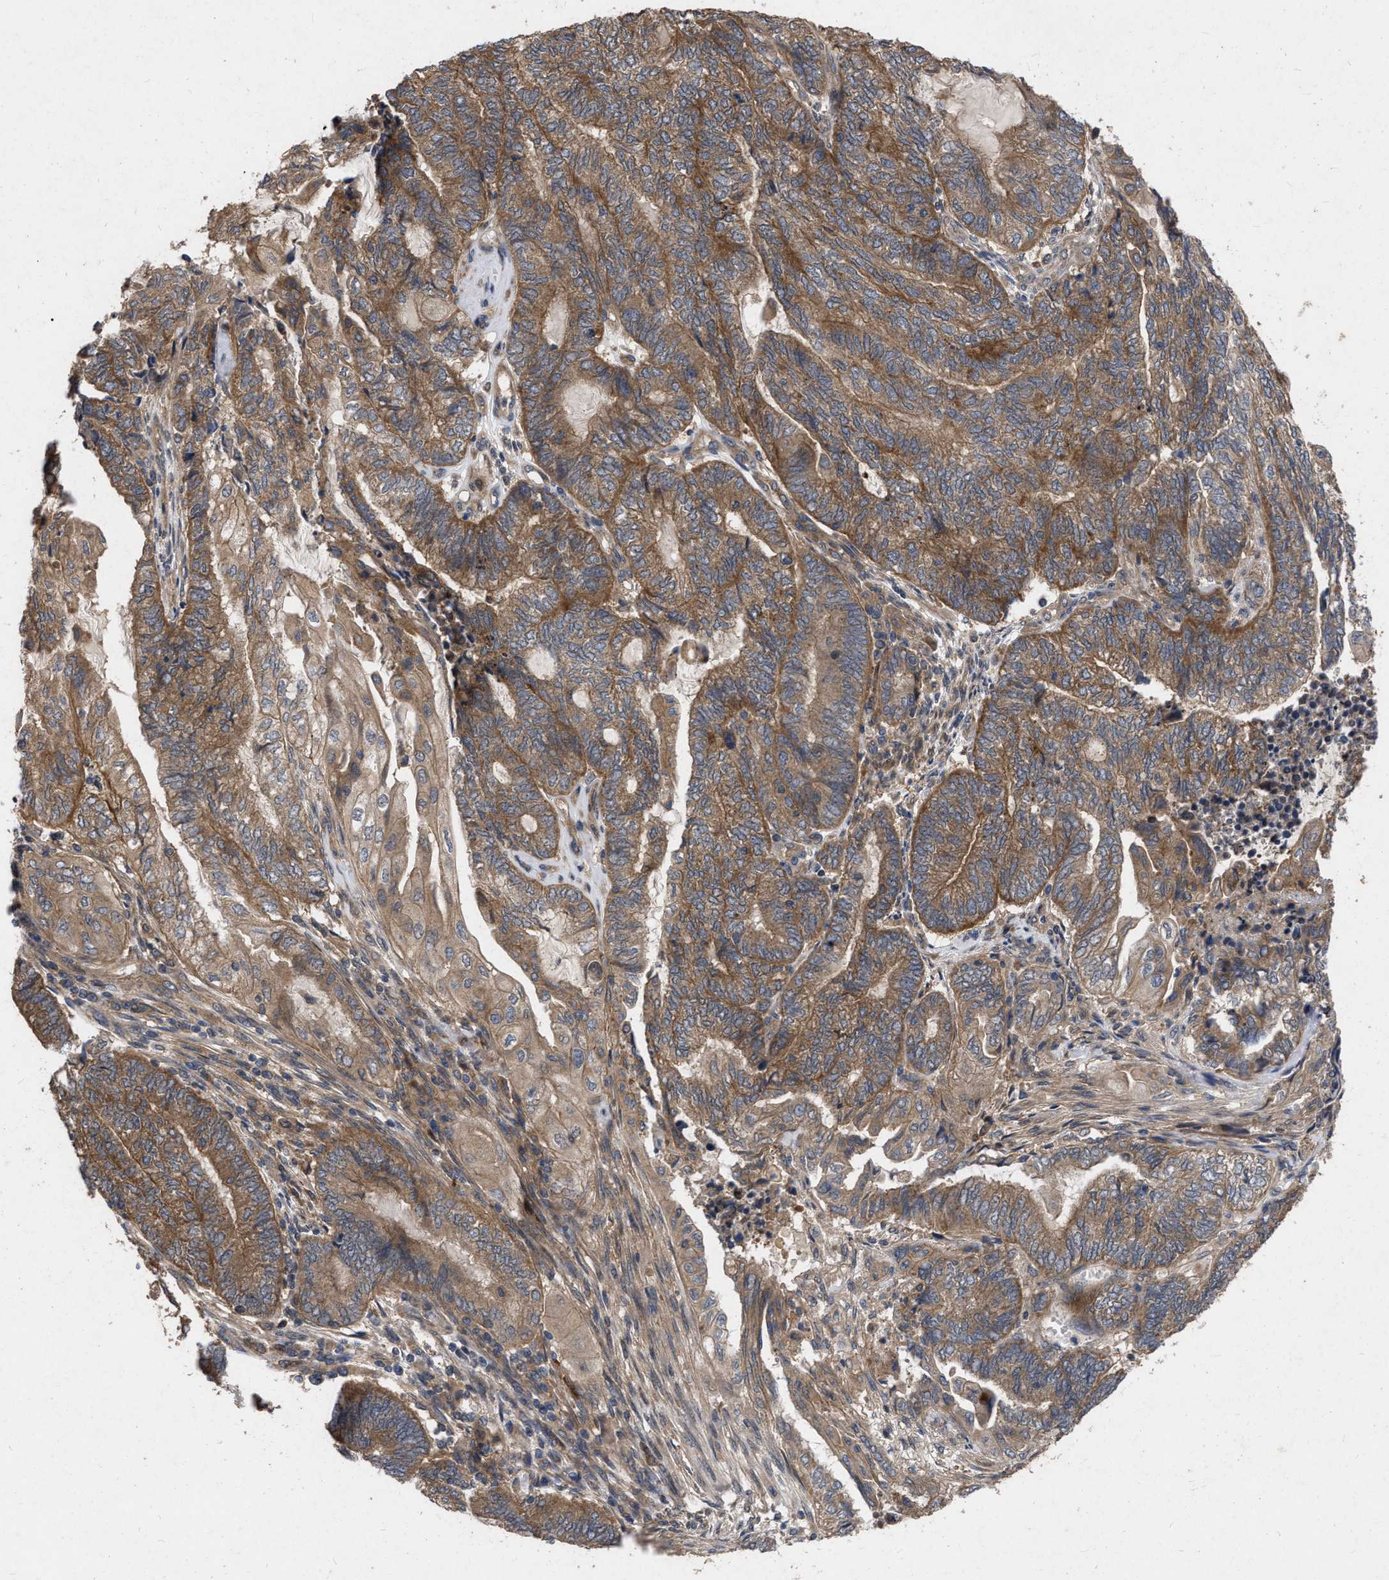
{"staining": {"intensity": "moderate", "quantity": ">75%", "location": "cytoplasmic/membranous"}, "tissue": "endometrial cancer", "cell_type": "Tumor cells", "image_type": "cancer", "snomed": [{"axis": "morphology", "description": "Adenocarcinoma, NOS"}, {"axis": "topography", "description": "Uterus"}, {"axis": "topography", "description": "Endometrium"}], "caption": "Immunohistochemistry photomicrograph of endometrial adenocarcinoma stained for a protein (brown), which exhibits medium levels of moderate cytoplasmic/membranous expression in about >75% of tumor cells.", "gene": "CDKN2C", "patient": {"sex": "female", "age": 70}}